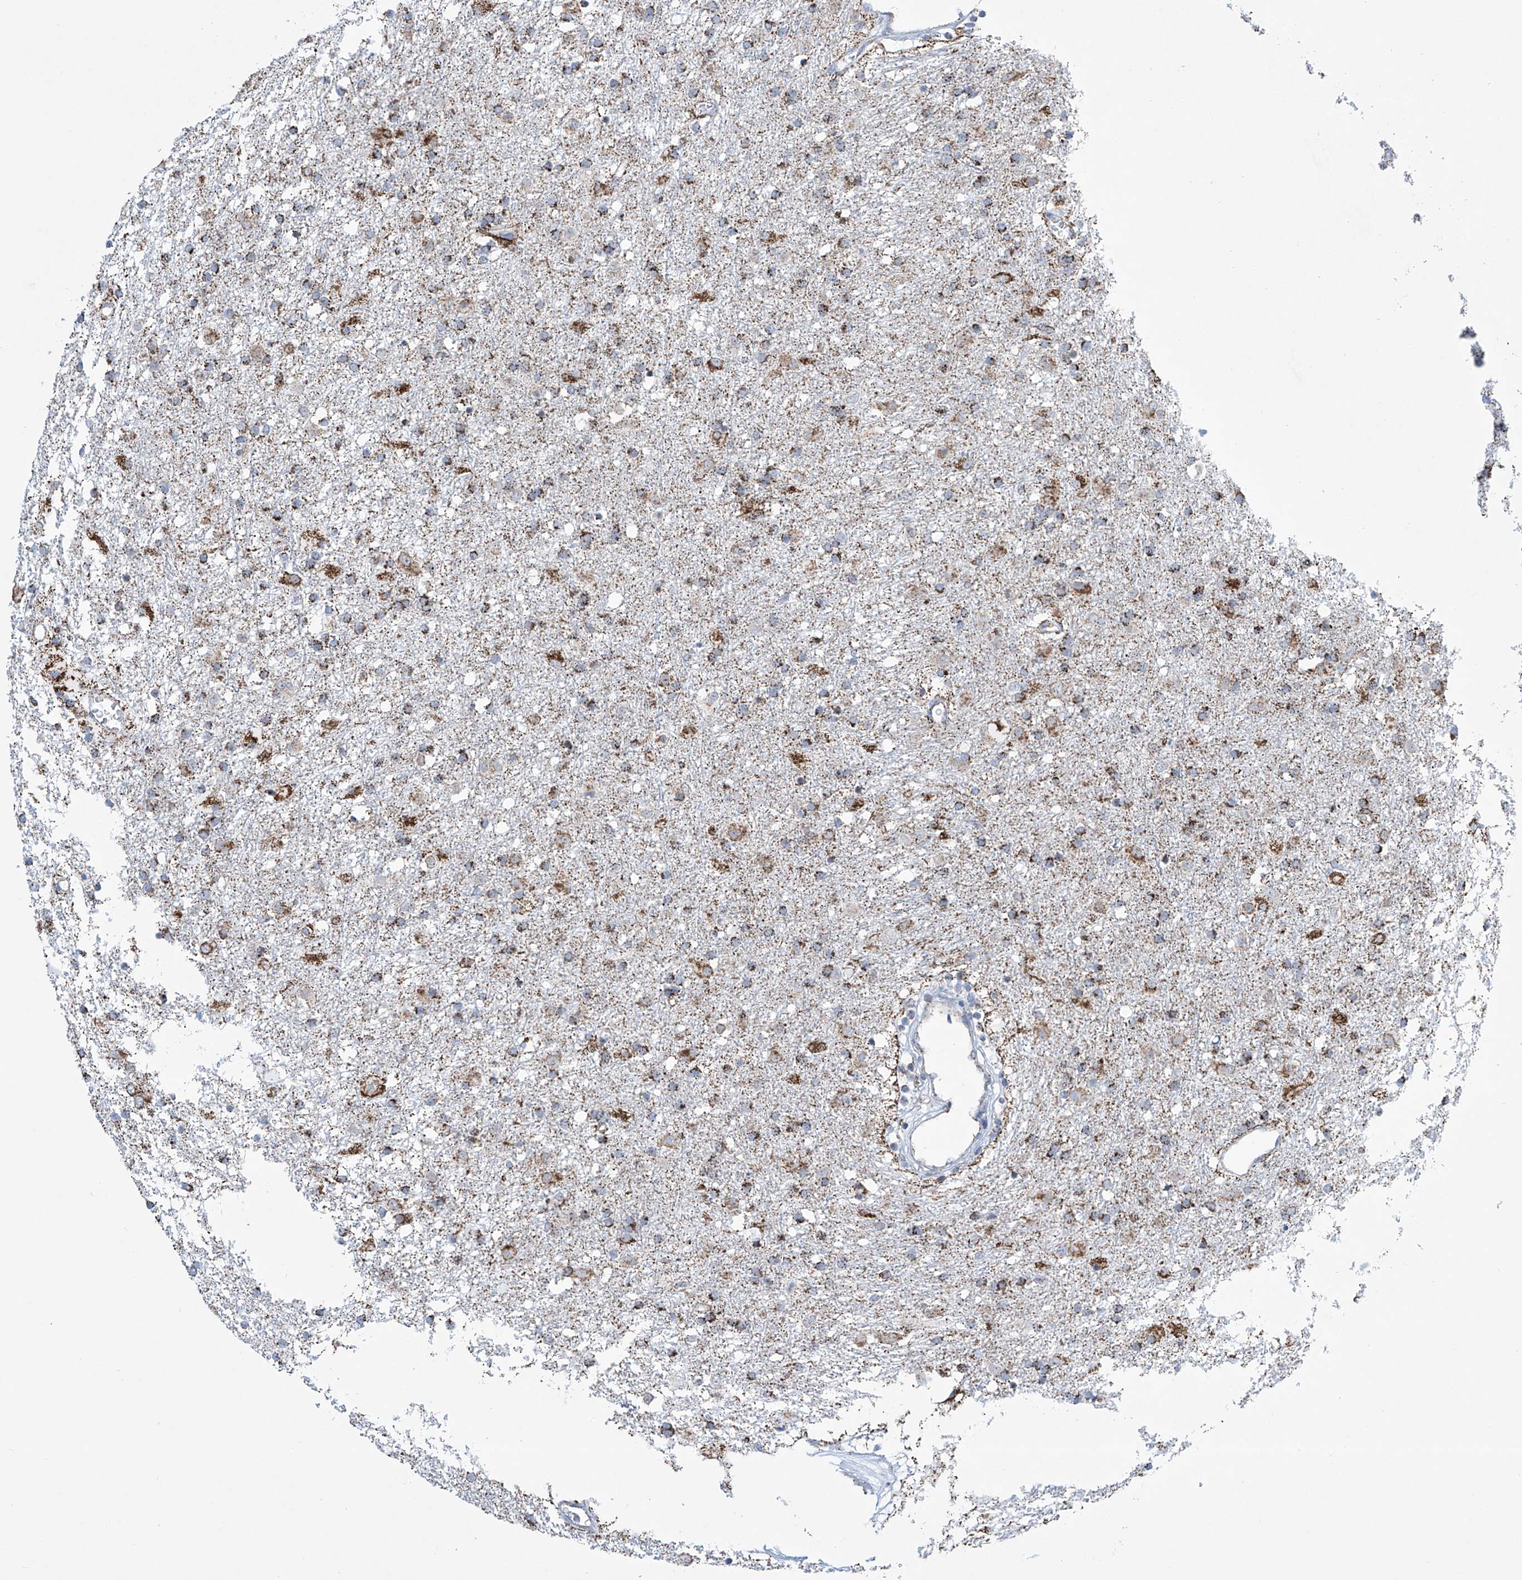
{"staining": {"intensity": "moderate", "quantity": ">75%", "location": "cytoplasmic/membranous"}, "tissue": "glioma", "cell_type": "Tumor cells", "image_type": "cancer", "snomed": [{"axis": "morphology", "description": "Glioma, malignant, Low grade"}, {"axis": "topography", "description": "Brain"}], "caption": "Approximately >75% of tumor cells in glioma reveal moderate cytoplasmic/membranous protein expression as visualized by brown immunohistochemical staining.", "gene": "ALDH6A1", "patient": {"sex": "male", "age": 65}}